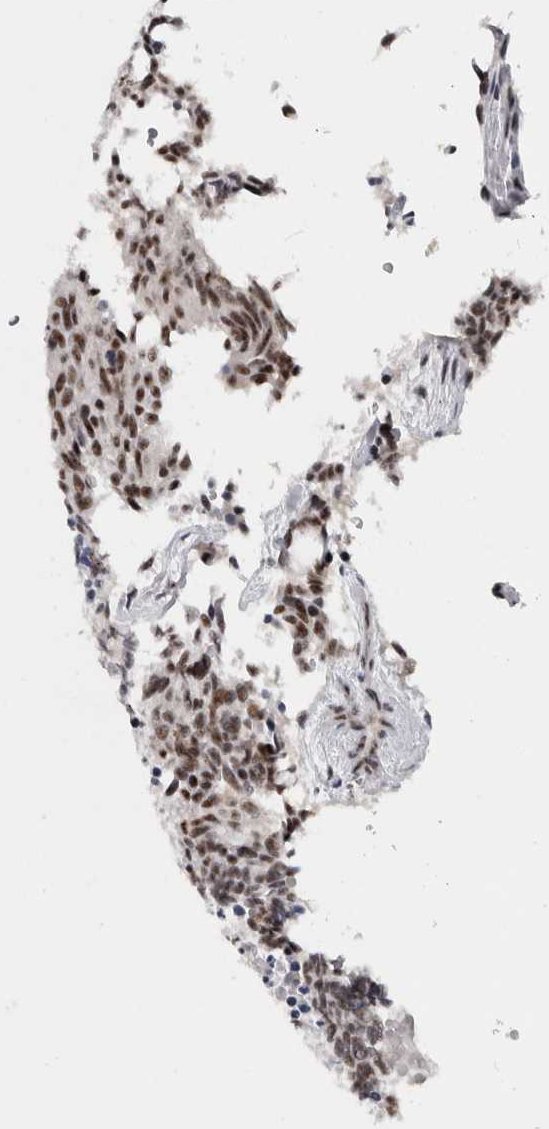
{"staining": {"intensity": "strong", "quantity": ">75%", "location": "nuclear"}, "tissue": "carcinoid", "cell_type": "Tumor cells", "image_type": "cancer", "snomed": [{"axis": "morphology", "description": "Carcinoid, malignant, NOS"}, {"axis": "topography", "description": "Pancreas"}], "caption": "Immunohistochemistry (IHC) micrograph of human carcinoid stained for a protein (brown), which exhibits high levels of strong nuclear expression in about >75% of tumor cells.", "gene": "MKNK1", "patient": {"sex": "female", "age": 54}}